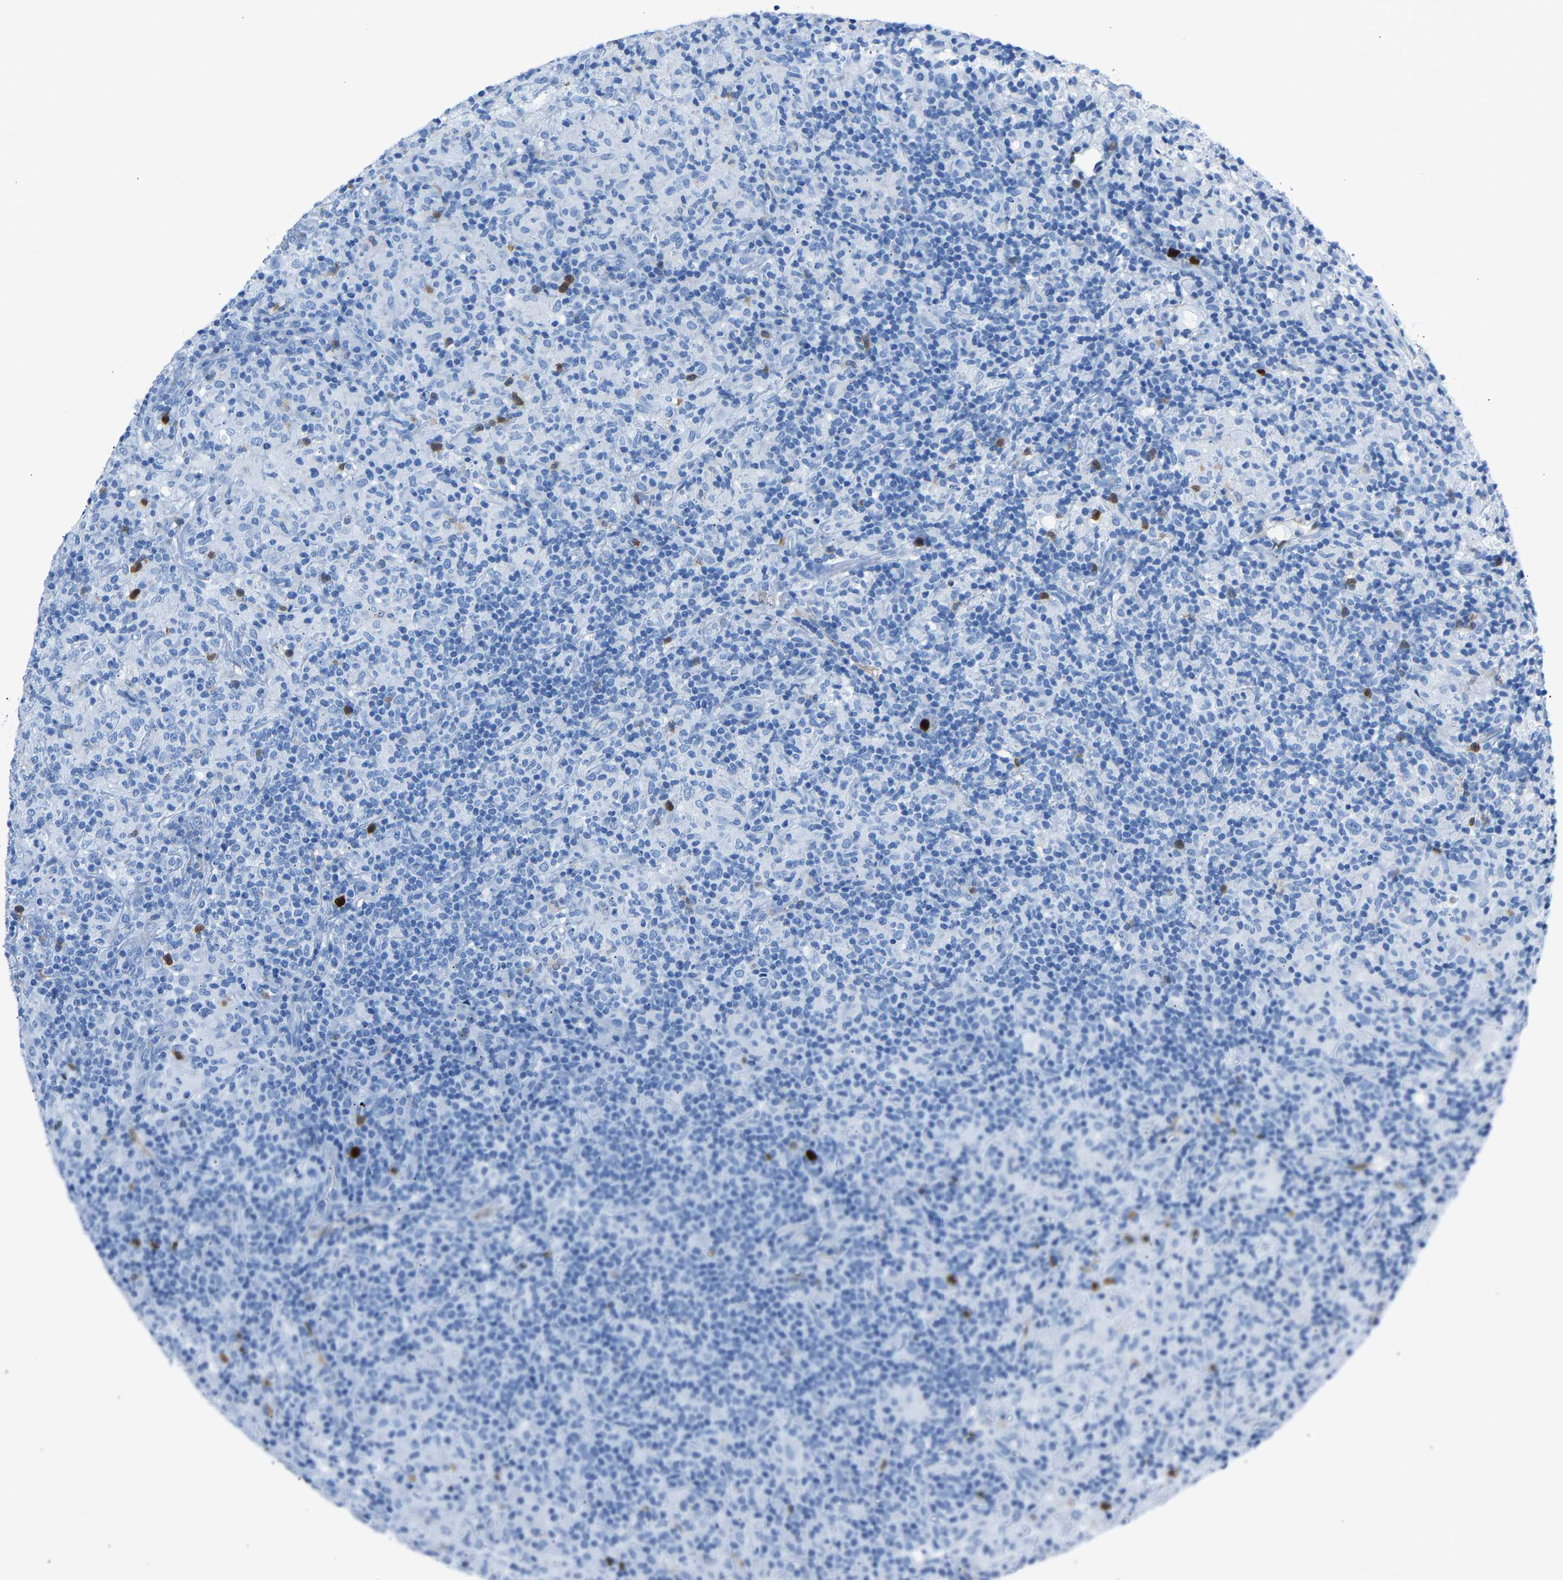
{"staining": {"intensity": "negative", "quantity": "none", "location": "none"}, "tissue": "lymphoma", "cell_type": "Tumor cells", "image_type": "cancer", "snomed": [{"axis": "morphology", "description": "Hodgkin's disease, NOS"}, {"axis": "topography", "description": "Lymph node"}], "caption": "Human lymphoma stained for a protein using immunohistochemistry displays no staining in tumor cells.", "gene": "S100P", "patient": {"sex": "male", "age": 70}}